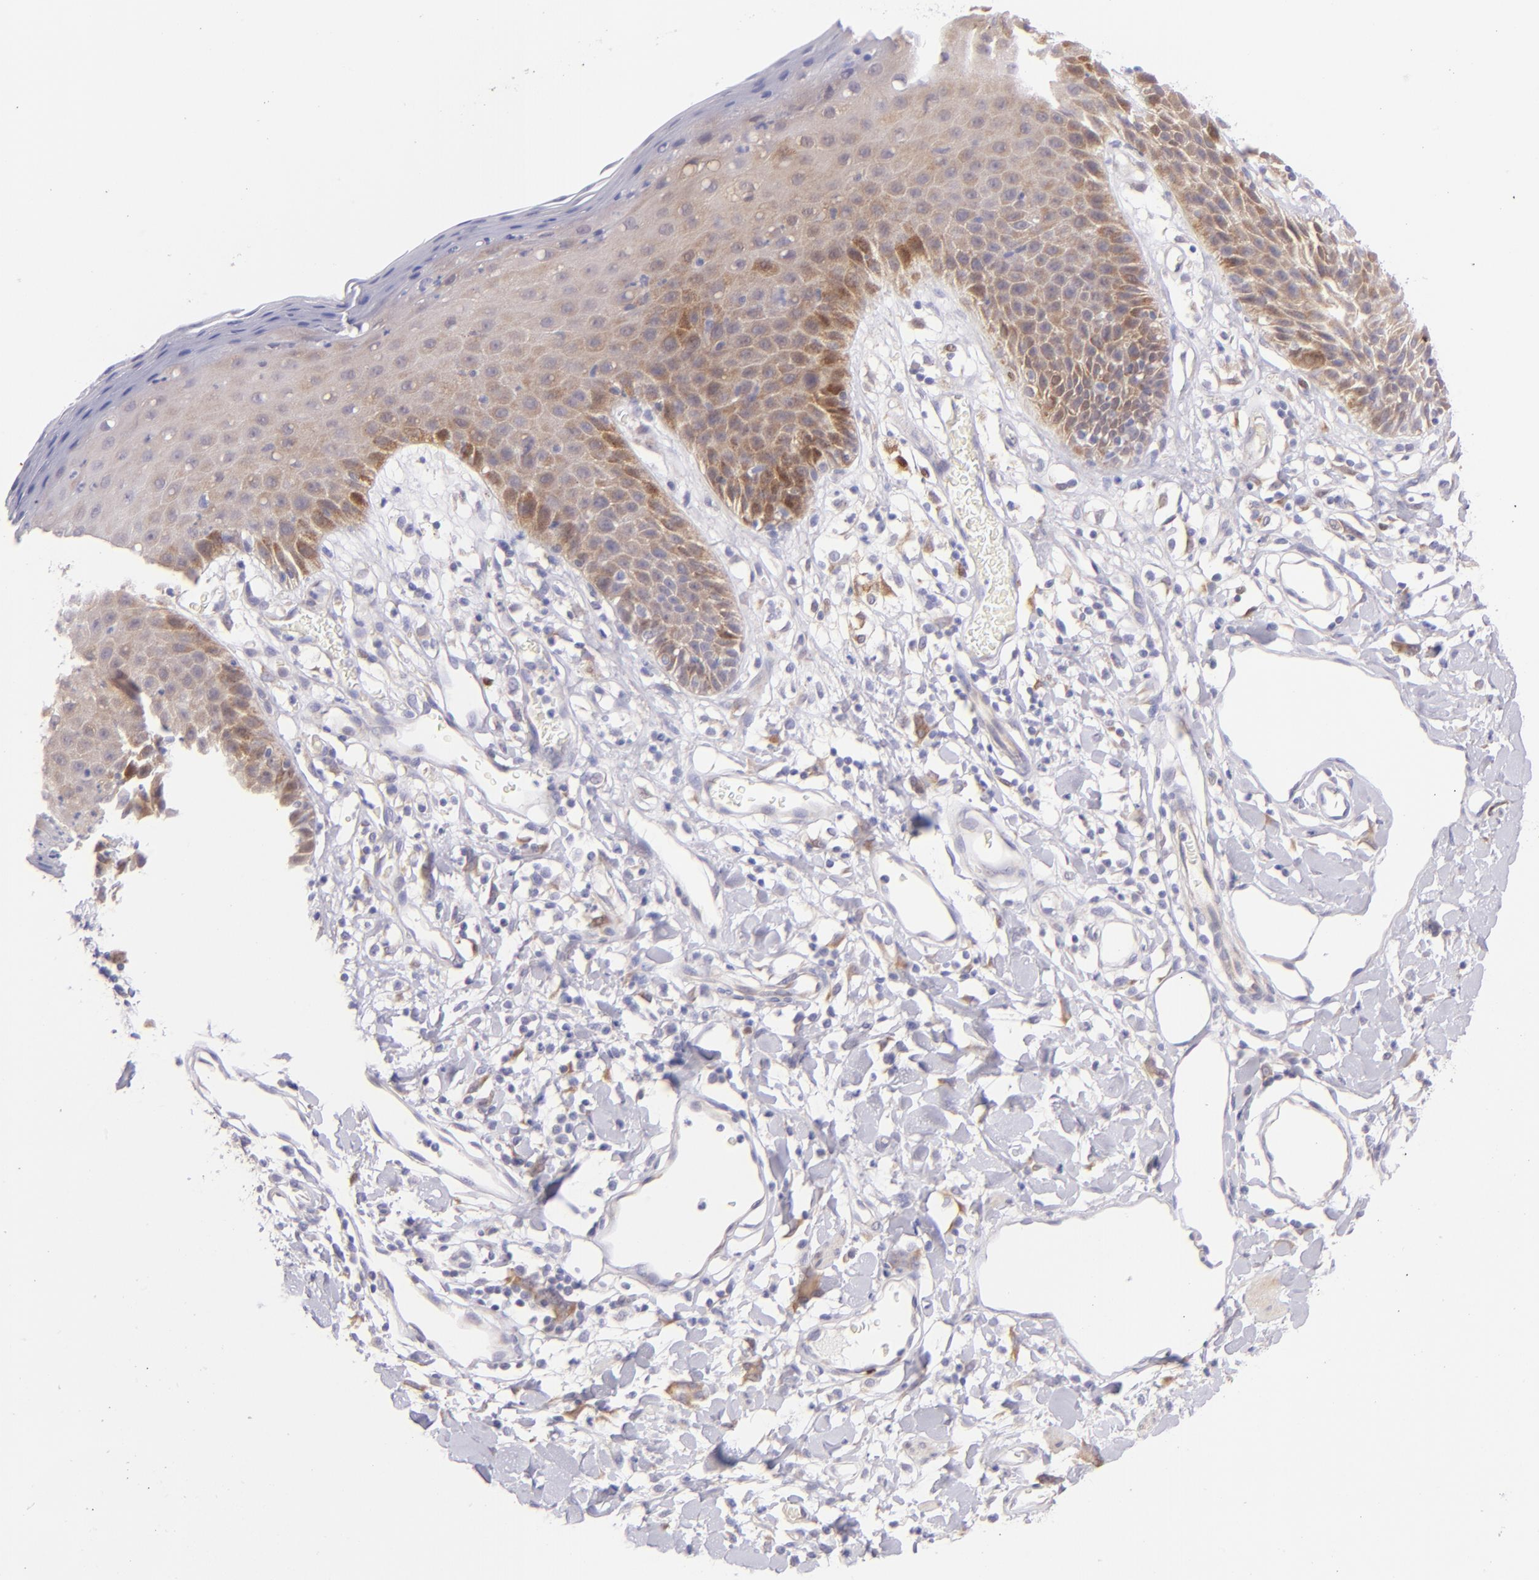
{"staining": {"intensity": "moderate", "quantity": ">75%", "location": "cytoplasmic/membranous"}, "tissue": "skin", "cell_type": "Epidermal cells", "image_type": "normal", "snomed": [{"axis": "morphology", "description": "Normal tissue, NOS"}, {"axis": "topography", "description": "Vulva"}, {"axis": "topography", "description": "Peripheral nerve tissue"}], "caption": "Immunohistochemistry (IHC) micrograph of normal skin: skin stained using IHC exhibits medium levels of moderate protein expression localized specifically in the cytoplasmic/membranous of epidermal cells, appearing as a cytoplasmic/membranous brown color.", "gene": "SH2D4A", "patient": {"sex": "female", "age": 68}}